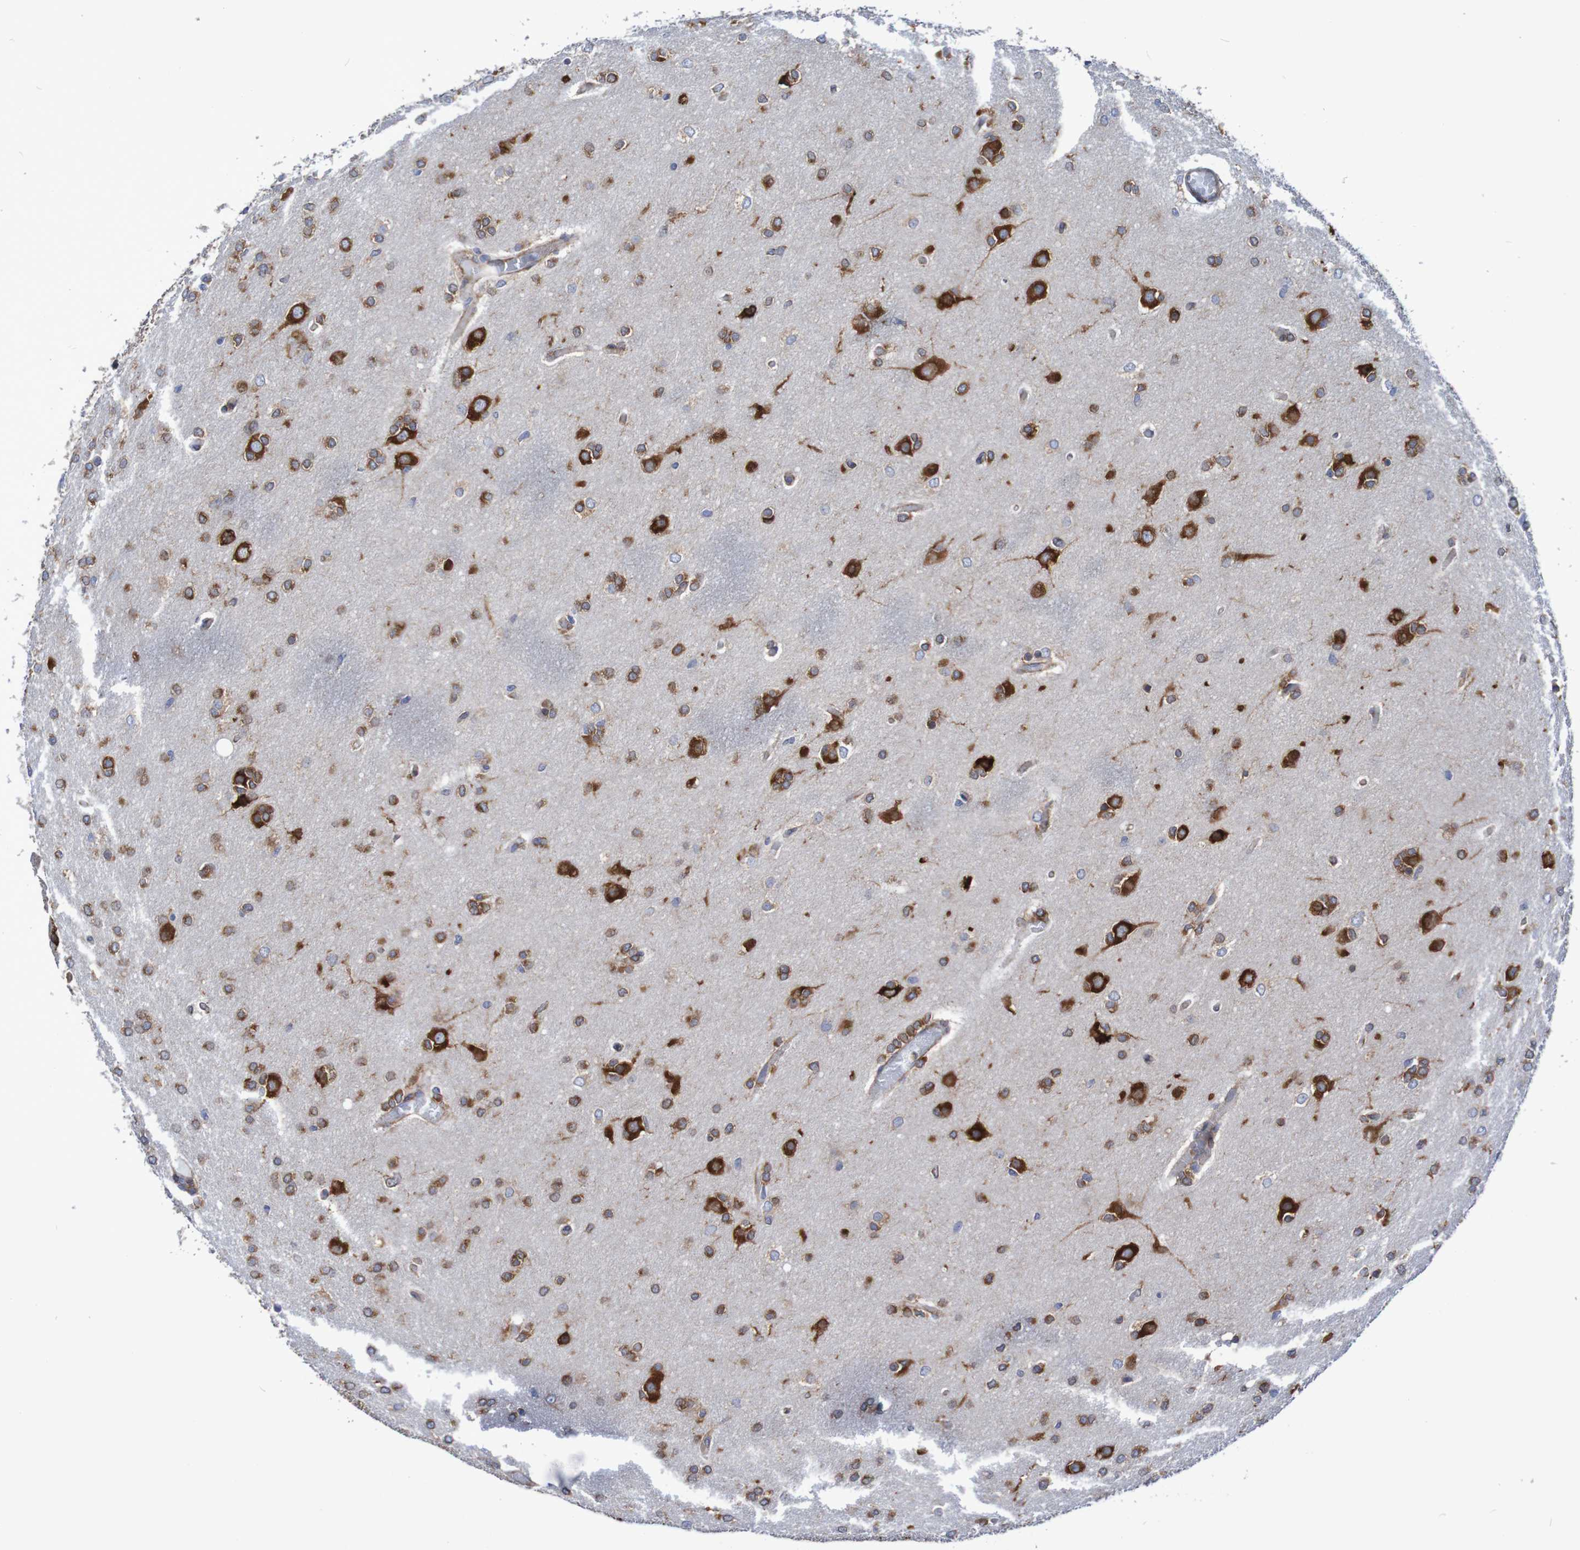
{"staining": {"intensity": "strong", "quantity": "25%-75%", "location": "cytoplasmic/membranous"}, "tissue": "glioma", "cell_type": "Tumor cells", "image_type": "cancer", "snomed": [{"axis": "morphology", "description": "Glioma, malignant, High grade"}, {"axis": "topography", "description": "Cerebral cortex"}], "caption": "Glioma stained for a protein (brown) demonstrates strong cytoplasmic/membranous positive staining in approximately 25%-75% of tumor cells.", "gene": "FXR2", "patient": {"sex": "female", "age": 36}}